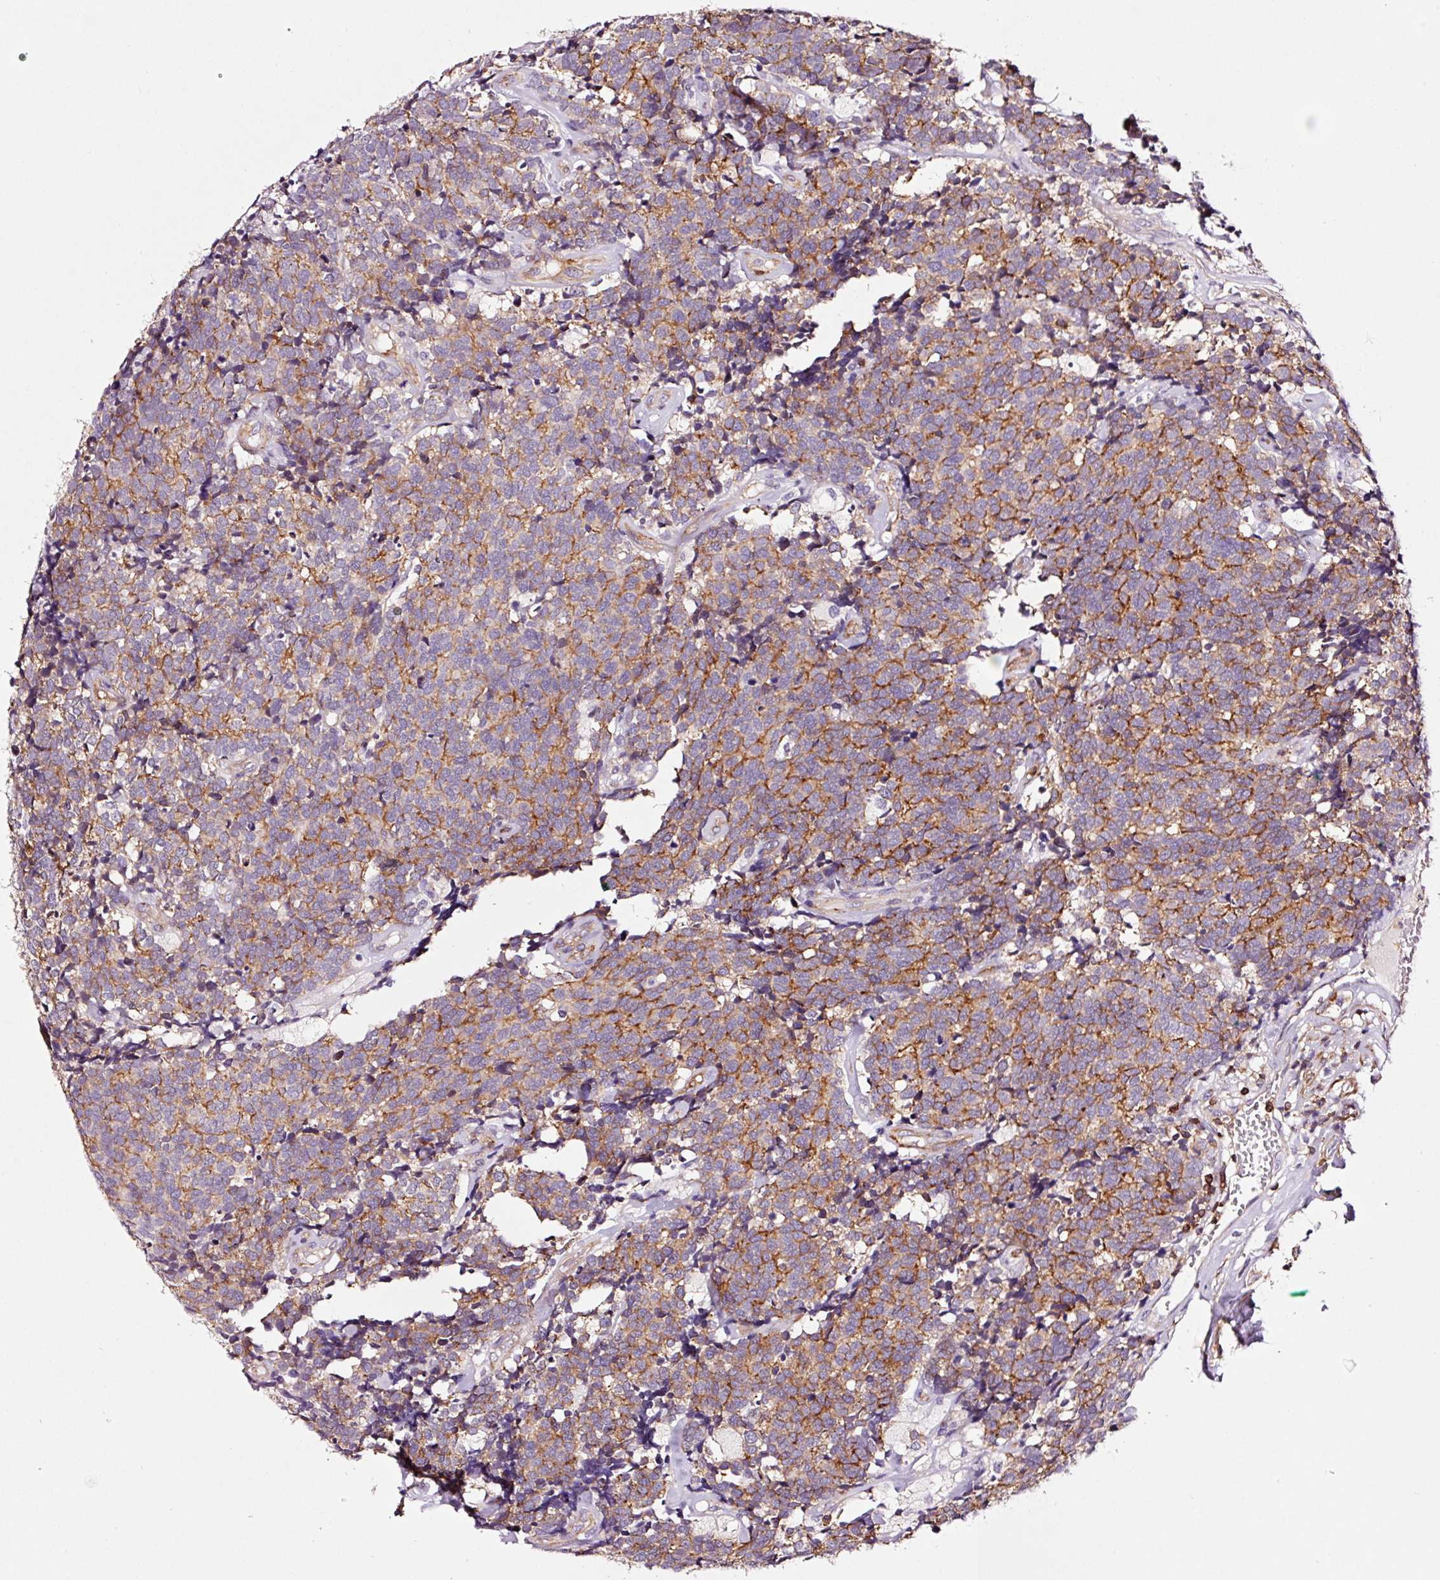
{"staining": {"intensity": "moderate", "quantity": ">75%", "location": "cytoplasmic/membranous"}, "tissue": "carcinoid", "cell_type": "Tumor cells", "image_type": "cancer", "snomed": [{"axis": "morphology", "description": "Carcinoid, malignant, NOS"}, {"axis": "topography", "description": "Skin"}], "caption": "Immunohistochemical staining of malignant carcinoid shows moderate cytoplasmic/membranous protein positivity in about >75% of tumor cells. (Brightfield microscopy of DAB IHC at high magnification).", "gene": "ADD3", "patient": {"sex": "female", "age": 79}}